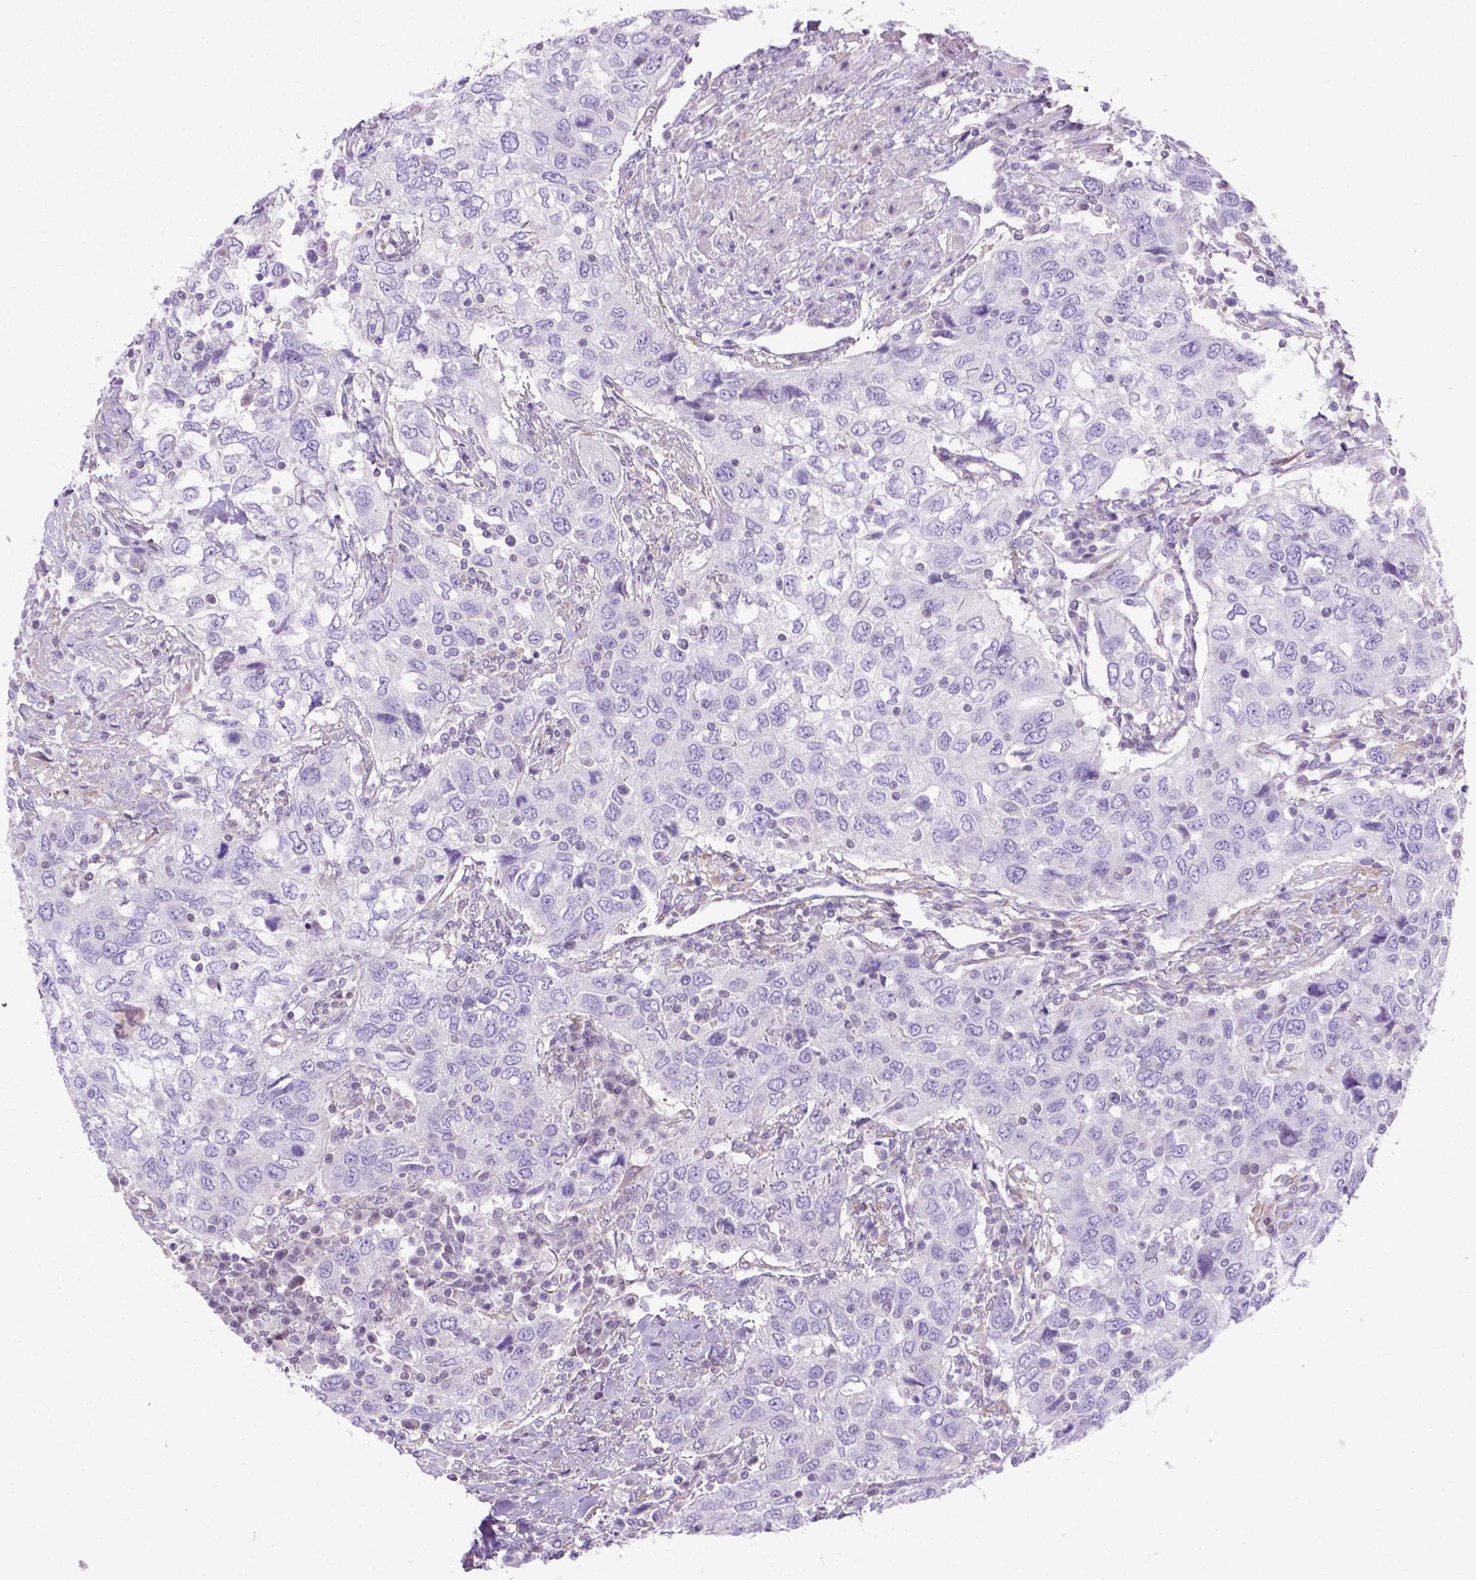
{"staining": {"intensity": "negative", "quantity": "none", "location": "none"}, "tissue": "urothelial cancer", "cell_type": "Tumor cells", "image_type": "cancer", "snomed": [{"axis": "morphology", "description": "Urothelial carcinoma, High grade"}, {"axis": "topography", "description": "Urinary bladder"}], "caption": "Protein analysis of urothelial cancer reveals no significant staining in tumor cells.", "gene": "MGMT", "patient": {"sex": "male", "age": 76}}